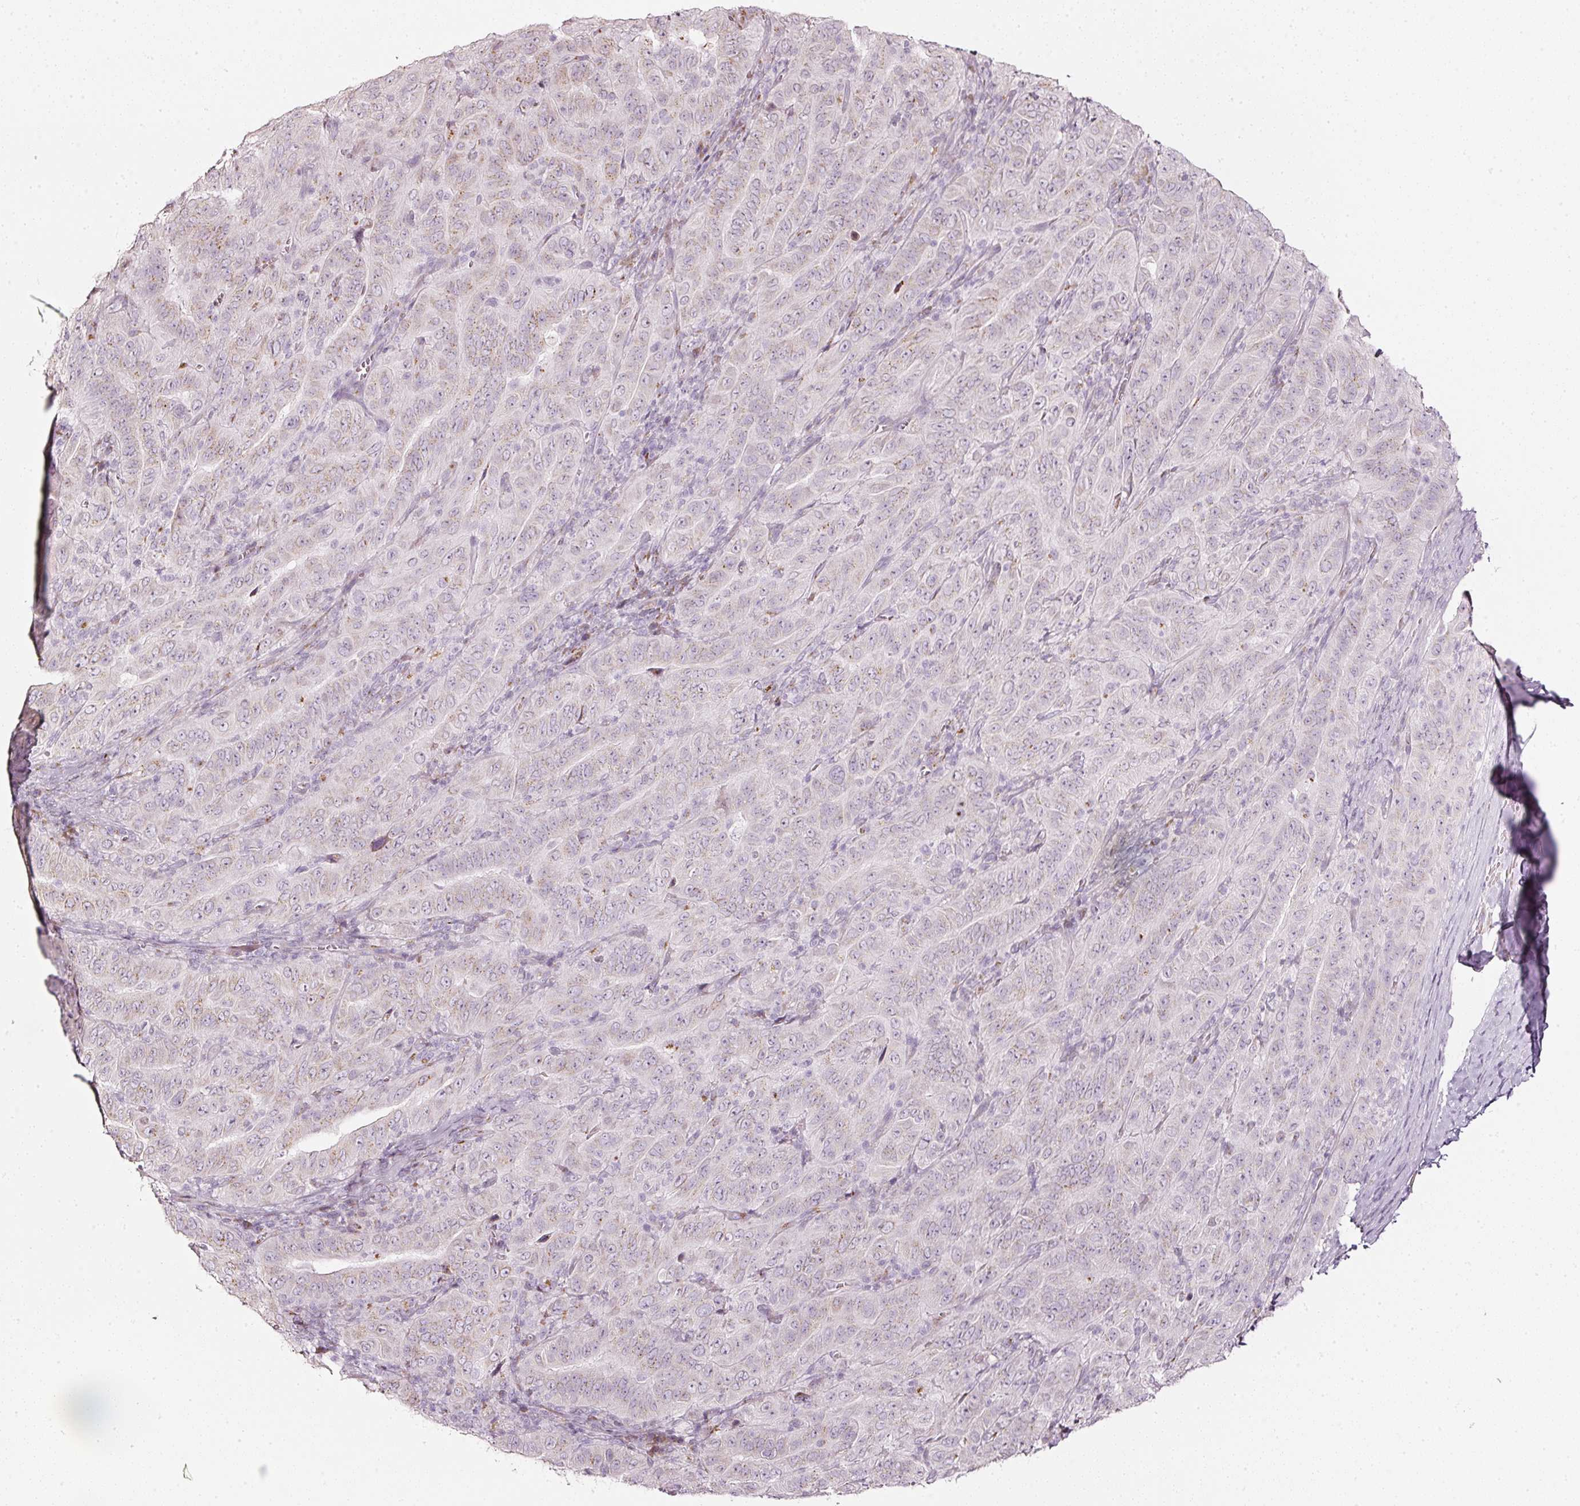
{"staining": {"intensity": "weak", "quantity": "<25%", "location": "cytoplasmic/membranous"}, "tissue": "pancreatic cancer", "cell_type": "Tumor cells", "image_type": "cancer", "snomed": [{"axis": "morphology", "description": "Adenocarcinoma, NOS"}, {"axis": "topography", "description": "Pancreas"}], "caption": "Human pancreatic adenocarcinoma stained for a protein using immunohistochemistry (IHC) displays no expression in tumor cells.", "gene": "SDF4", "patient": {"sex": "male", "age": 63}}